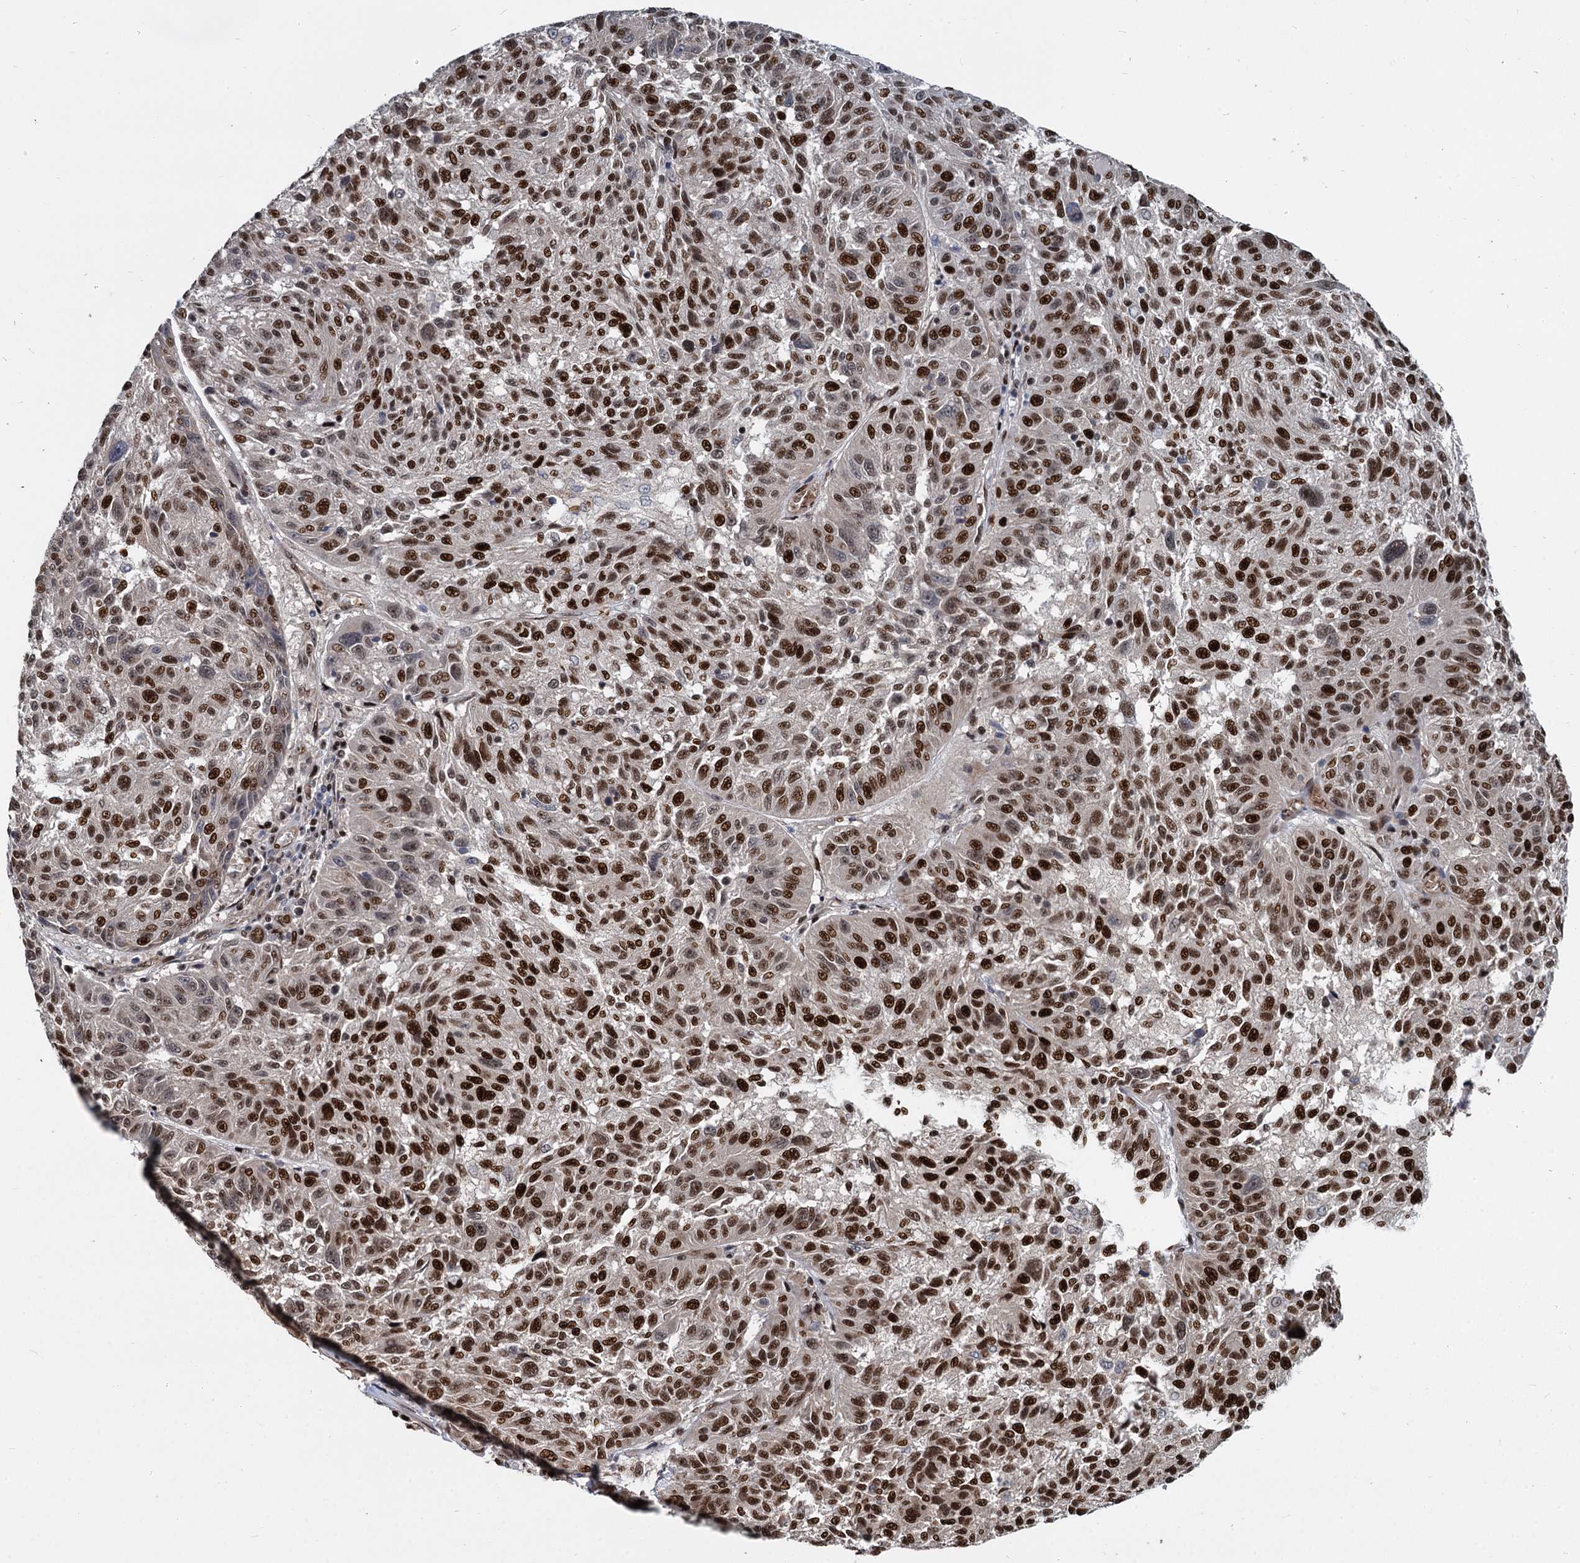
{"staining": {"intensity": "strong", "quantity": "25%-75%", "location": "nuclear"}, "tissue": "melanoma", "cell_type": "Tumor cells", "image_type": "cancer", "snomed": [{"axis": "morphology", "description": "Malignant melanoma, NOS"}, {"axis": "topography", "description": "Skin"}], "caption": "High-power microscopy captured an IHC photomicrograph of melanoma, revealing strong nuclear staining in about 25%-75% of tumor cells.", "gene": "ANKRD49", "patient": {"sex": "male", "age": 53}}